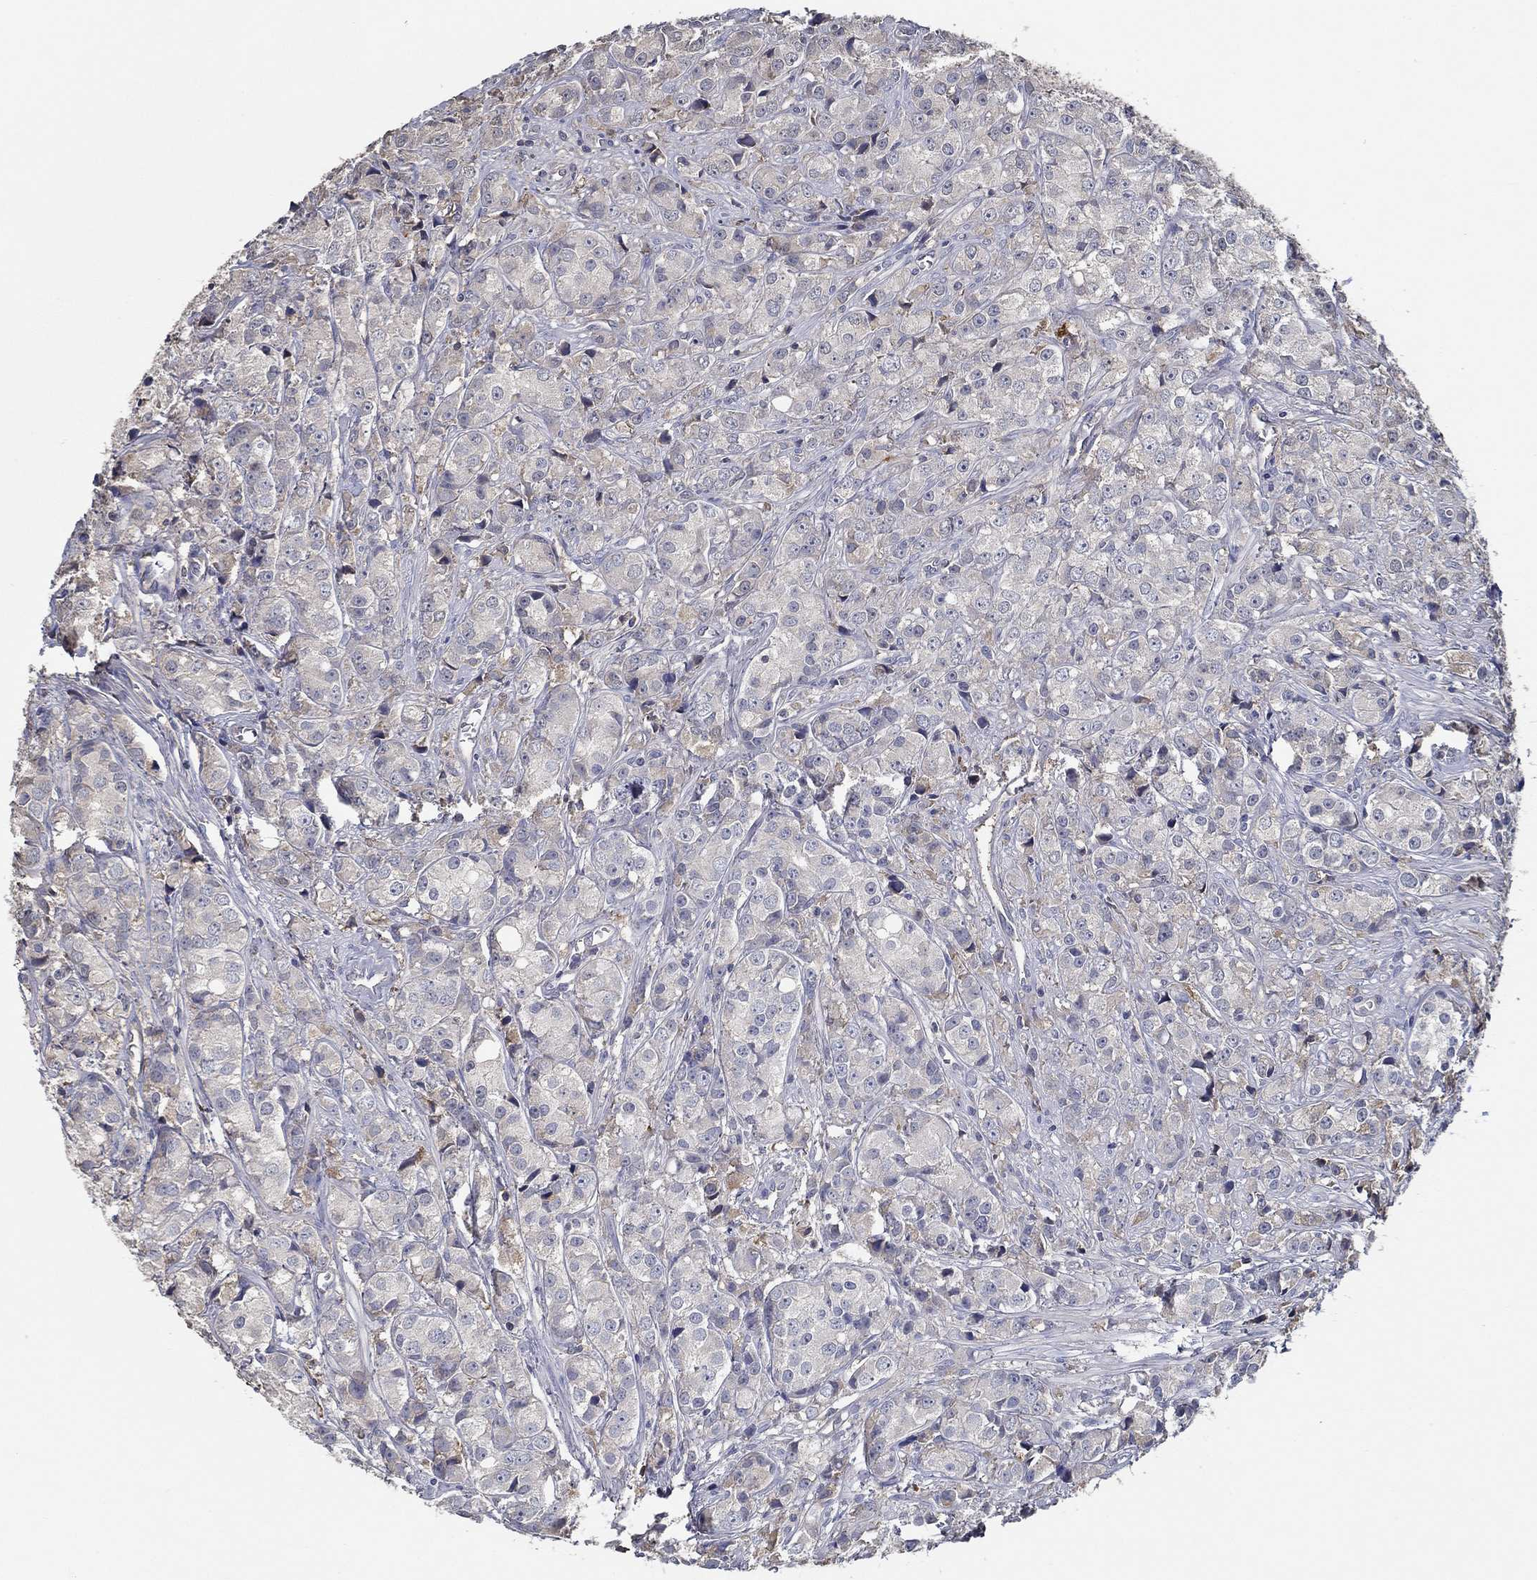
{"staining": {"intensity": "negative", "quantity": "none", "location": "none"}, "tissue": "prostate cancer", "cell_type": "Tumor cells", "image_type": "cancer", "snomed": [{"axis": "morphology", "description": "Adenocarcinoma, Medium grade"}, {"axis": "topography", "description": "Prostate"}], "caption": "Prostate cancer was stained to show a protein in brown. There is no significant positivity in tumor cells.", "gene": "IL10", "patient": {"sex": "male", "age": 74}}